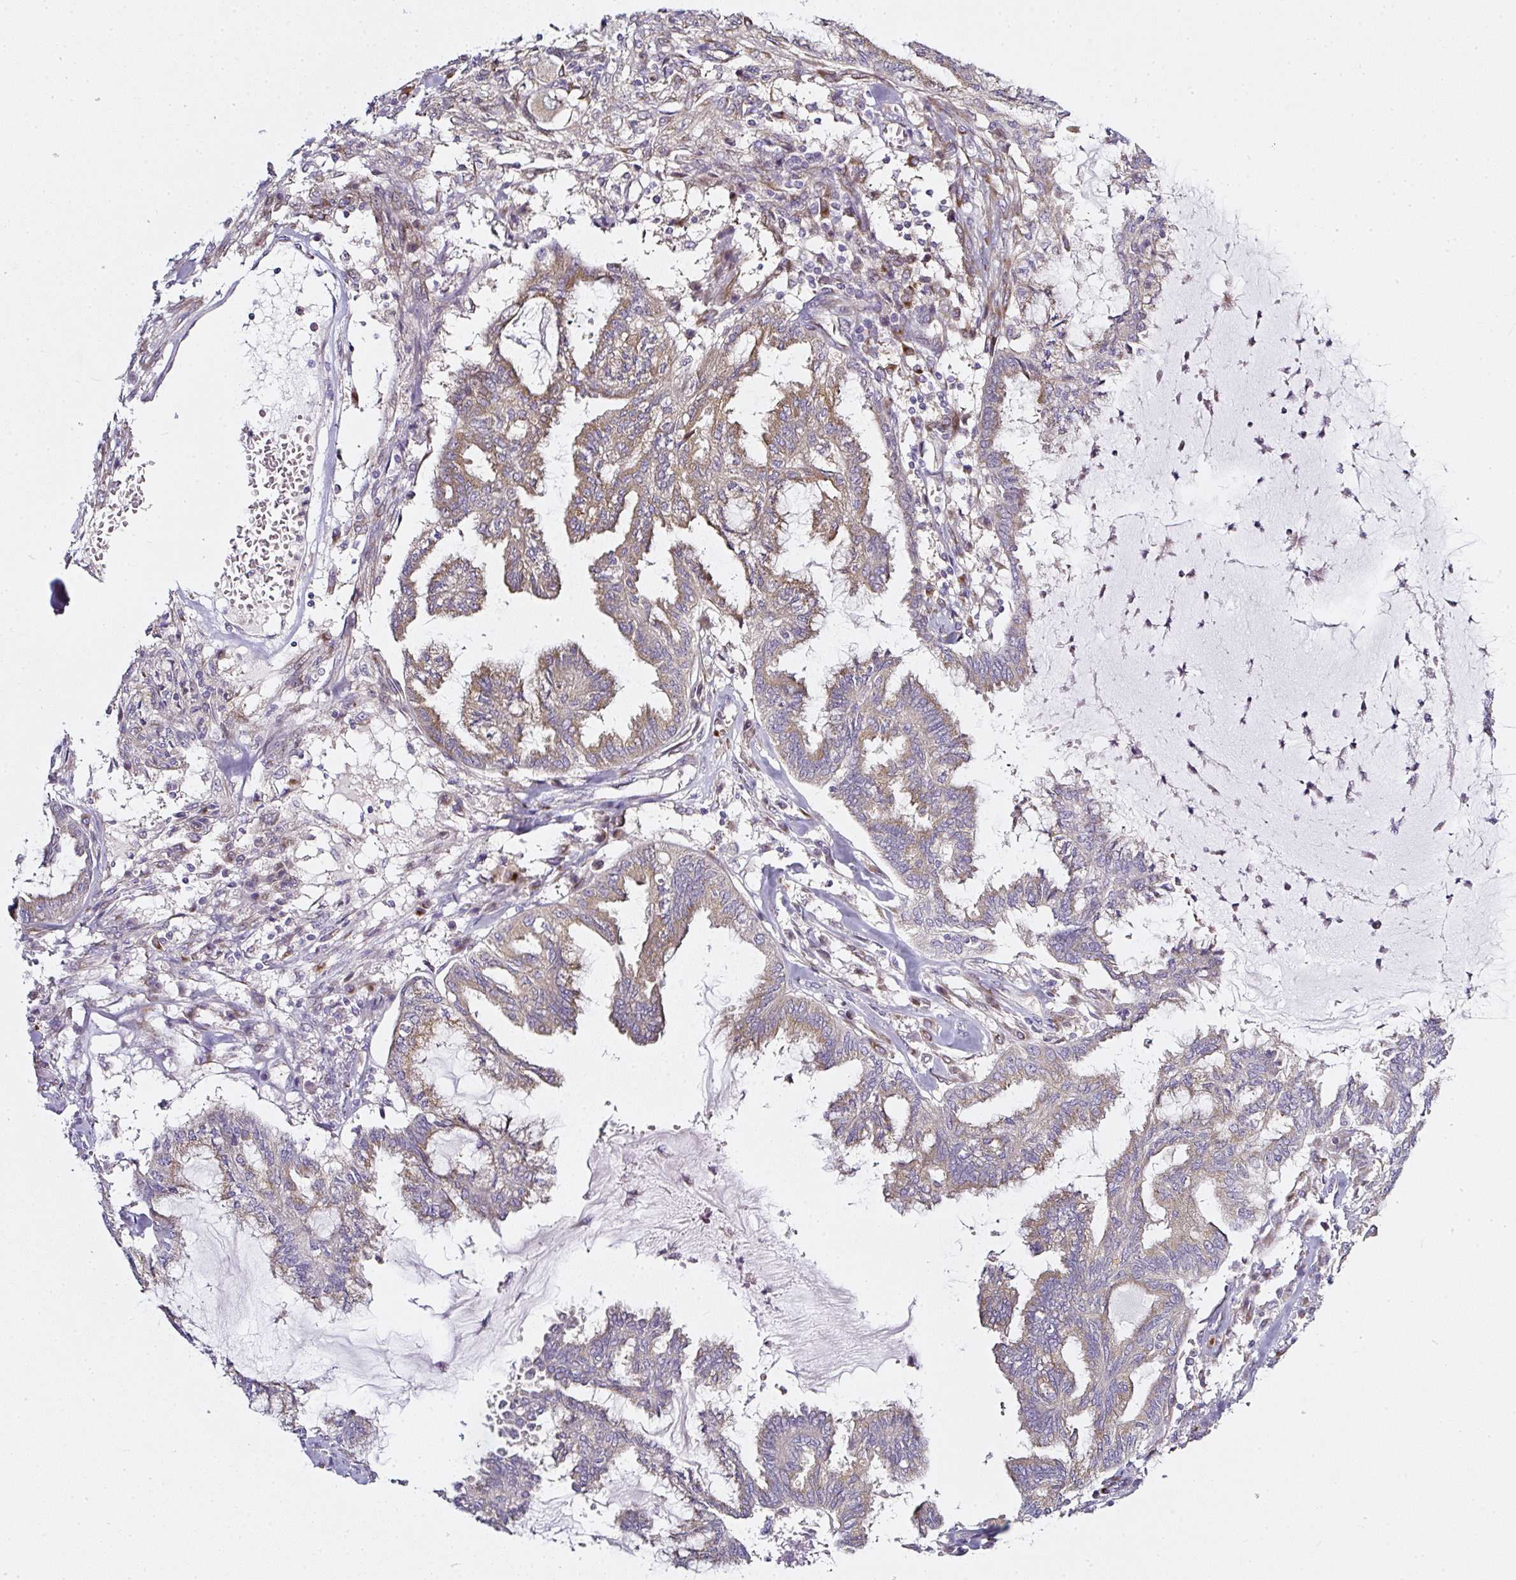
{"staining": {"intensity": "moderate", "quantity": "25%-75%", "location": "cytoplasmic/membranous"}, "tissue": "endometrial cancer", "cell_type": "Tumor cells", "image_type": "cancer", "snomed": [{"axis": "morphology", "description": "Adenocarcinoma, NOS"}, {"axis": "topography", "description": "Endometrium"}], "caption": "Endometrial cancer tissue displays moderate cytoplasmic/membranous expression in approximately 25%-75% of tumor cells, visualized by immunohistochemistry.", "gene": "MLX", "patient": {"sex": "female", "age": 86}}